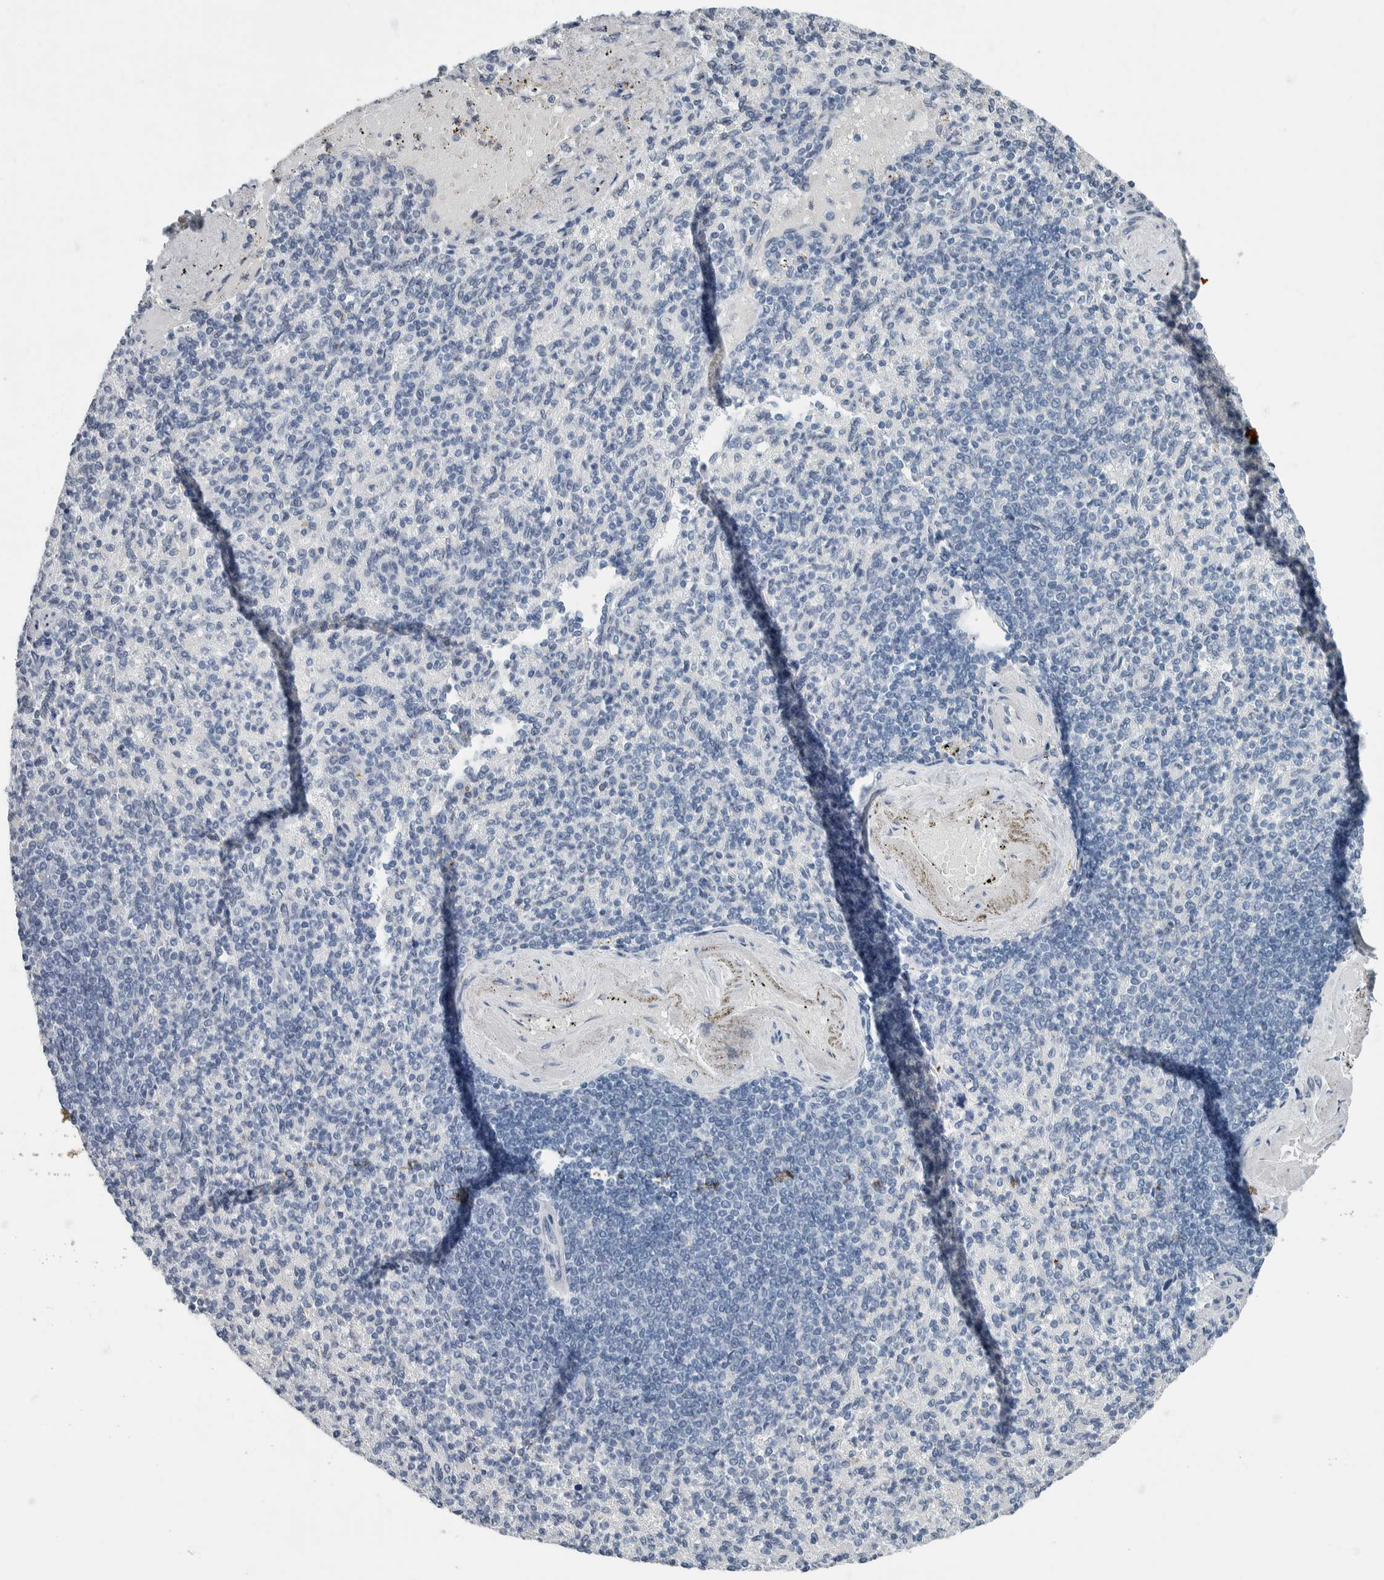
{"staining": {"intensity": "negative", "quantity": "none", "location": "none"}, "tissue": "spleen", "cell_type": "Cells in red pulp", "image_type": "normal", "snomed": [{"axis": "morphology", "description": "Normal tissue, NOS"}, {"axis": "topography", "description": "Spleen"}], "caption": "Photomicrograph shows no protein positivity in cells in red pulp of unremarkable spleen. (Brightfield microscopy of DAB (3,3'-diaminobenzidine) immunohistochemistry (IHC) at high magnification).", "gene": "NEFM", "patient": {"sex": "female", "age": 74}}